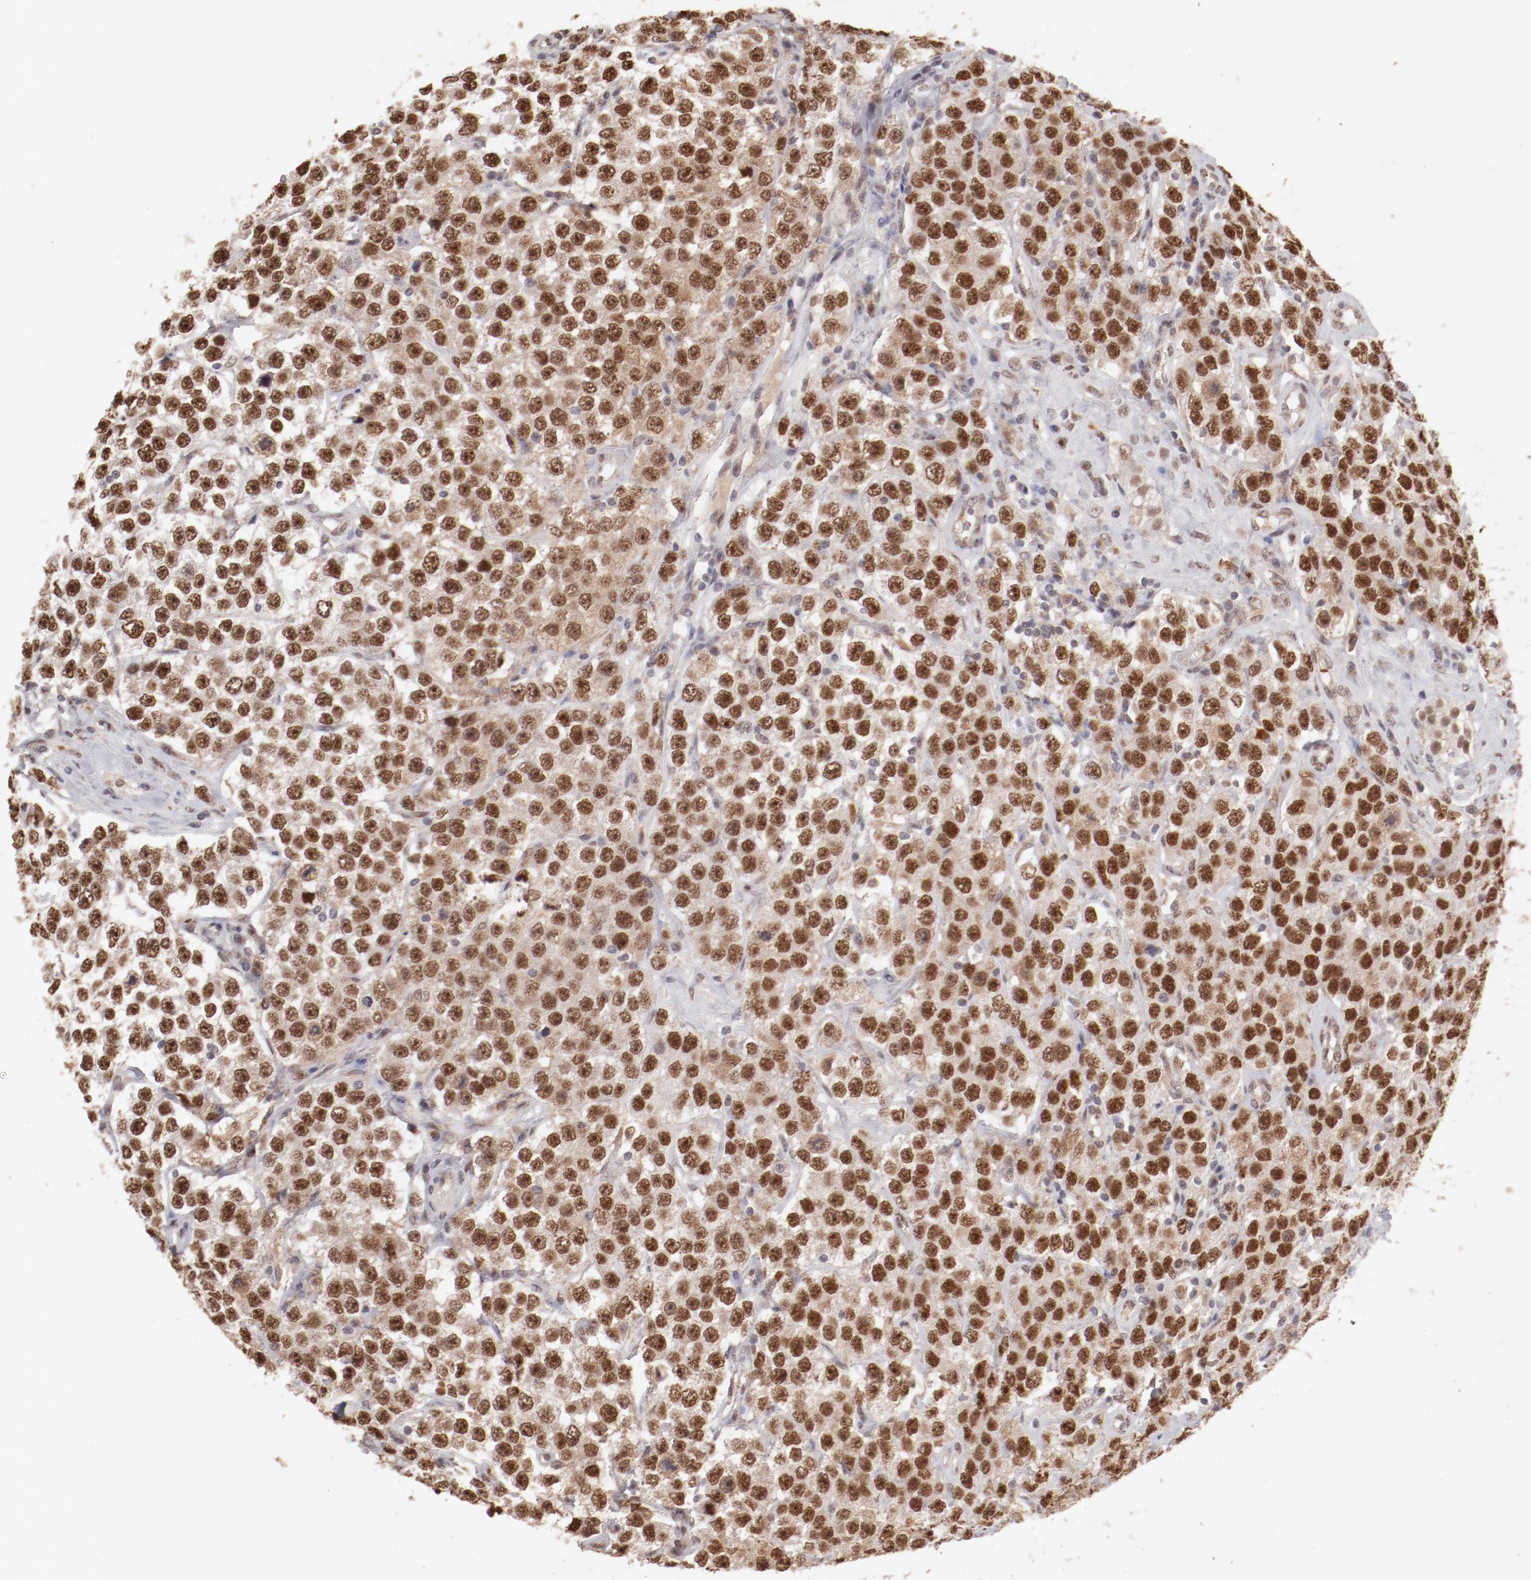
{"staining": {"intensity": "strong", "quantity": ">75%", "location": "nuclear"}, "tissue": "testis cancer", "cell_type": "Tumor cells", "image_type": "cancer", "snomed": [{"axis": "morphology", "description": "Seminoma, NOS"}, {"axis": "topography", "description": "Testis"}], "caption": "Immunohistochemical staining of seminoma (testis) shows strong nuclear protein positivity in approximately >75% of tumor cells. (brown staining indicates protein expression, while blue staining denotes nuclei).", "gene": "NFE2", "patient": {"sex": "male", "age": 52}}